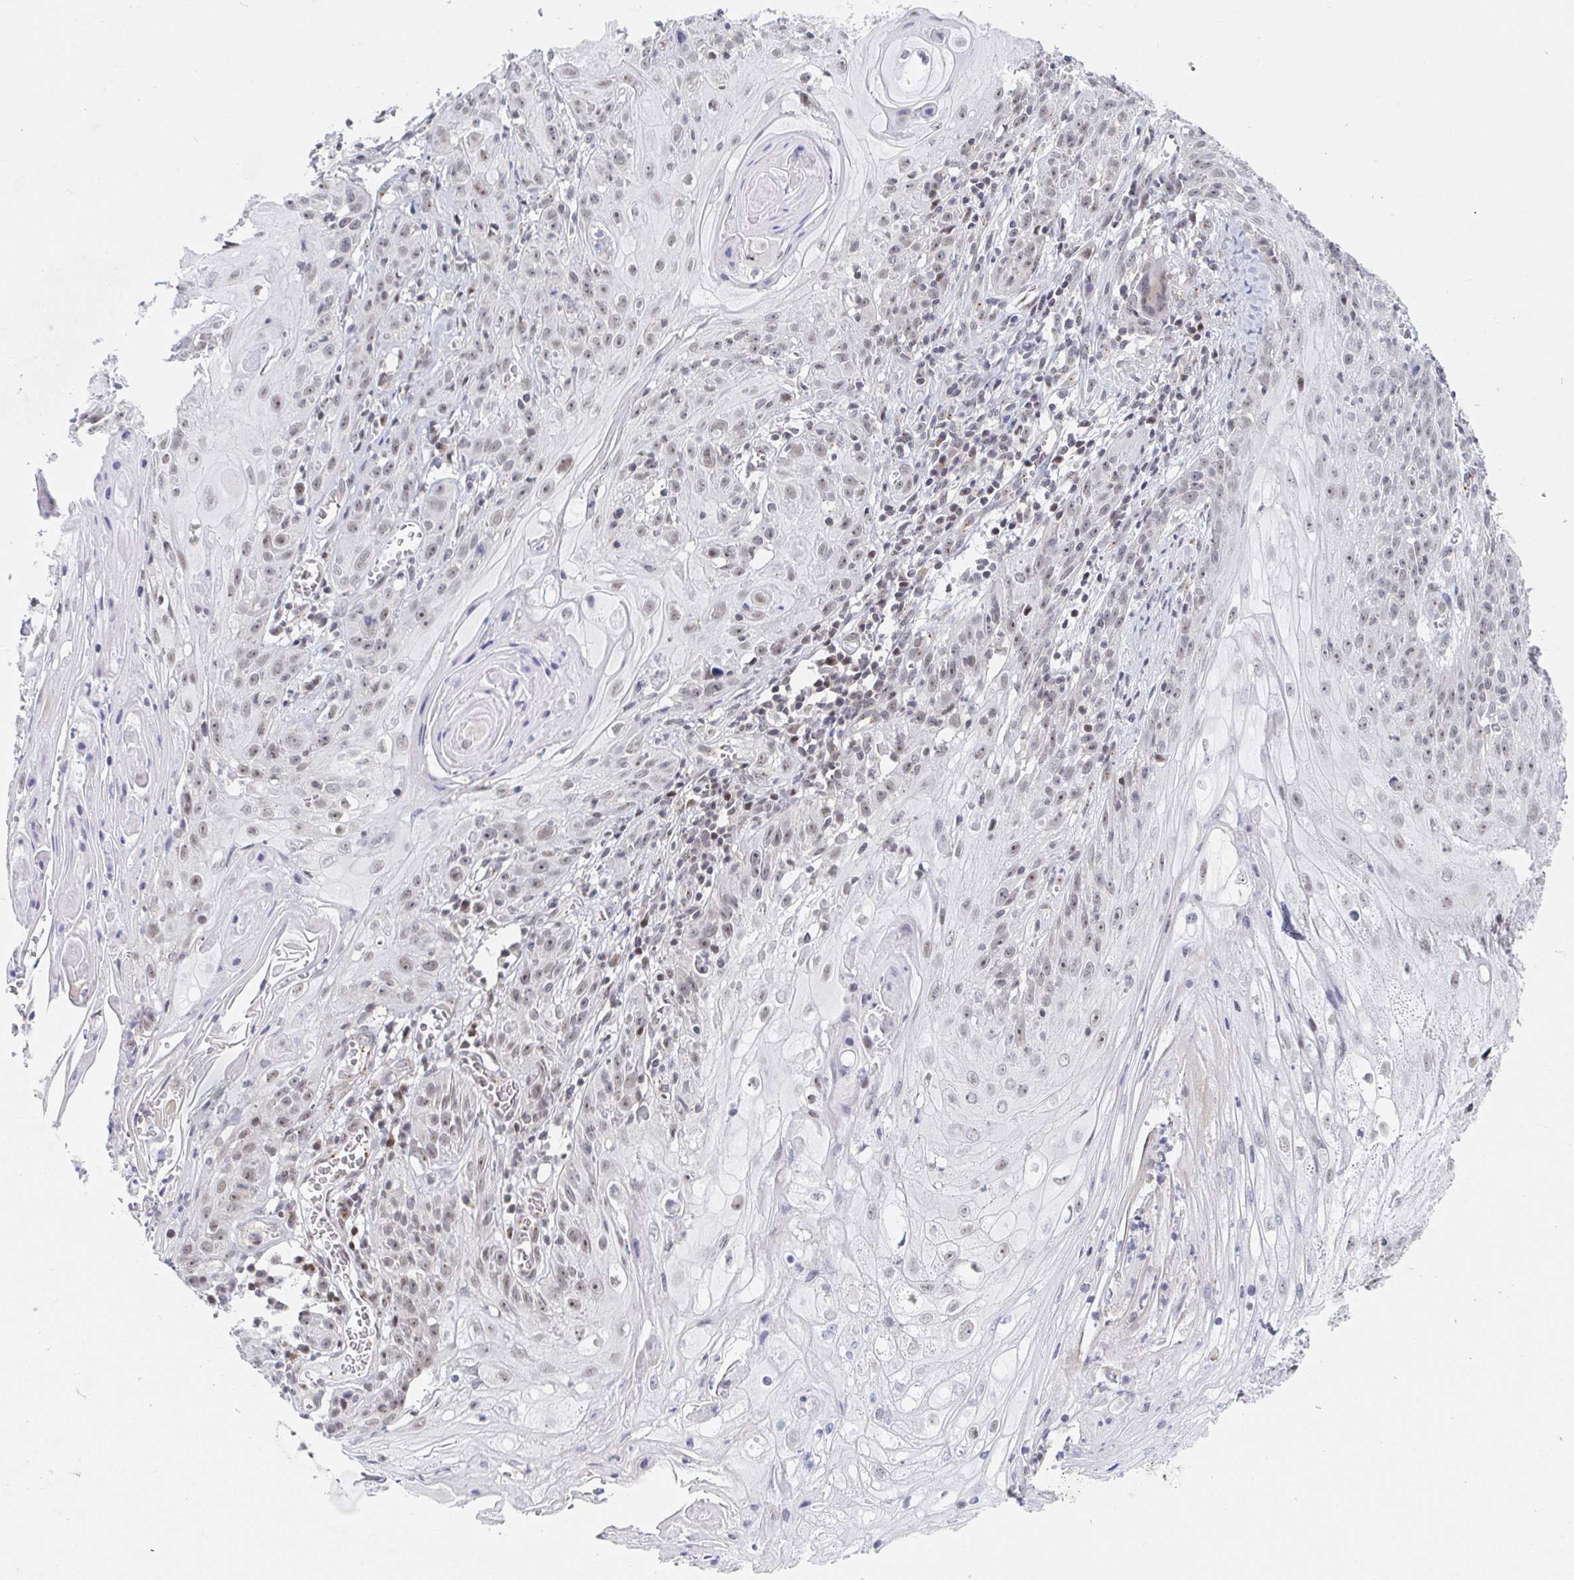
{"staining": {"intensity": "weak", "quantity": "25%-75%", "location": "nuclear"}, "tissue": "skin cancer", "cell_type": "Tumor cells", "image_type": "cancer", "snomed": [{"axis": "morphology", "description": "Squamous cell carcinoma, NOS"}, {"axis": "topography", "description": "Skin"}, {"axis": "topography", "description": "Vulva"}], "caption": "Immunohistochemical staining of skin squamous cell carcinoma displays low levels of weak nuclear protein staining in about 25%-75% of tumor cells.", "gene": "CHD2", "patient": {"sex": "female", "age": 76}}